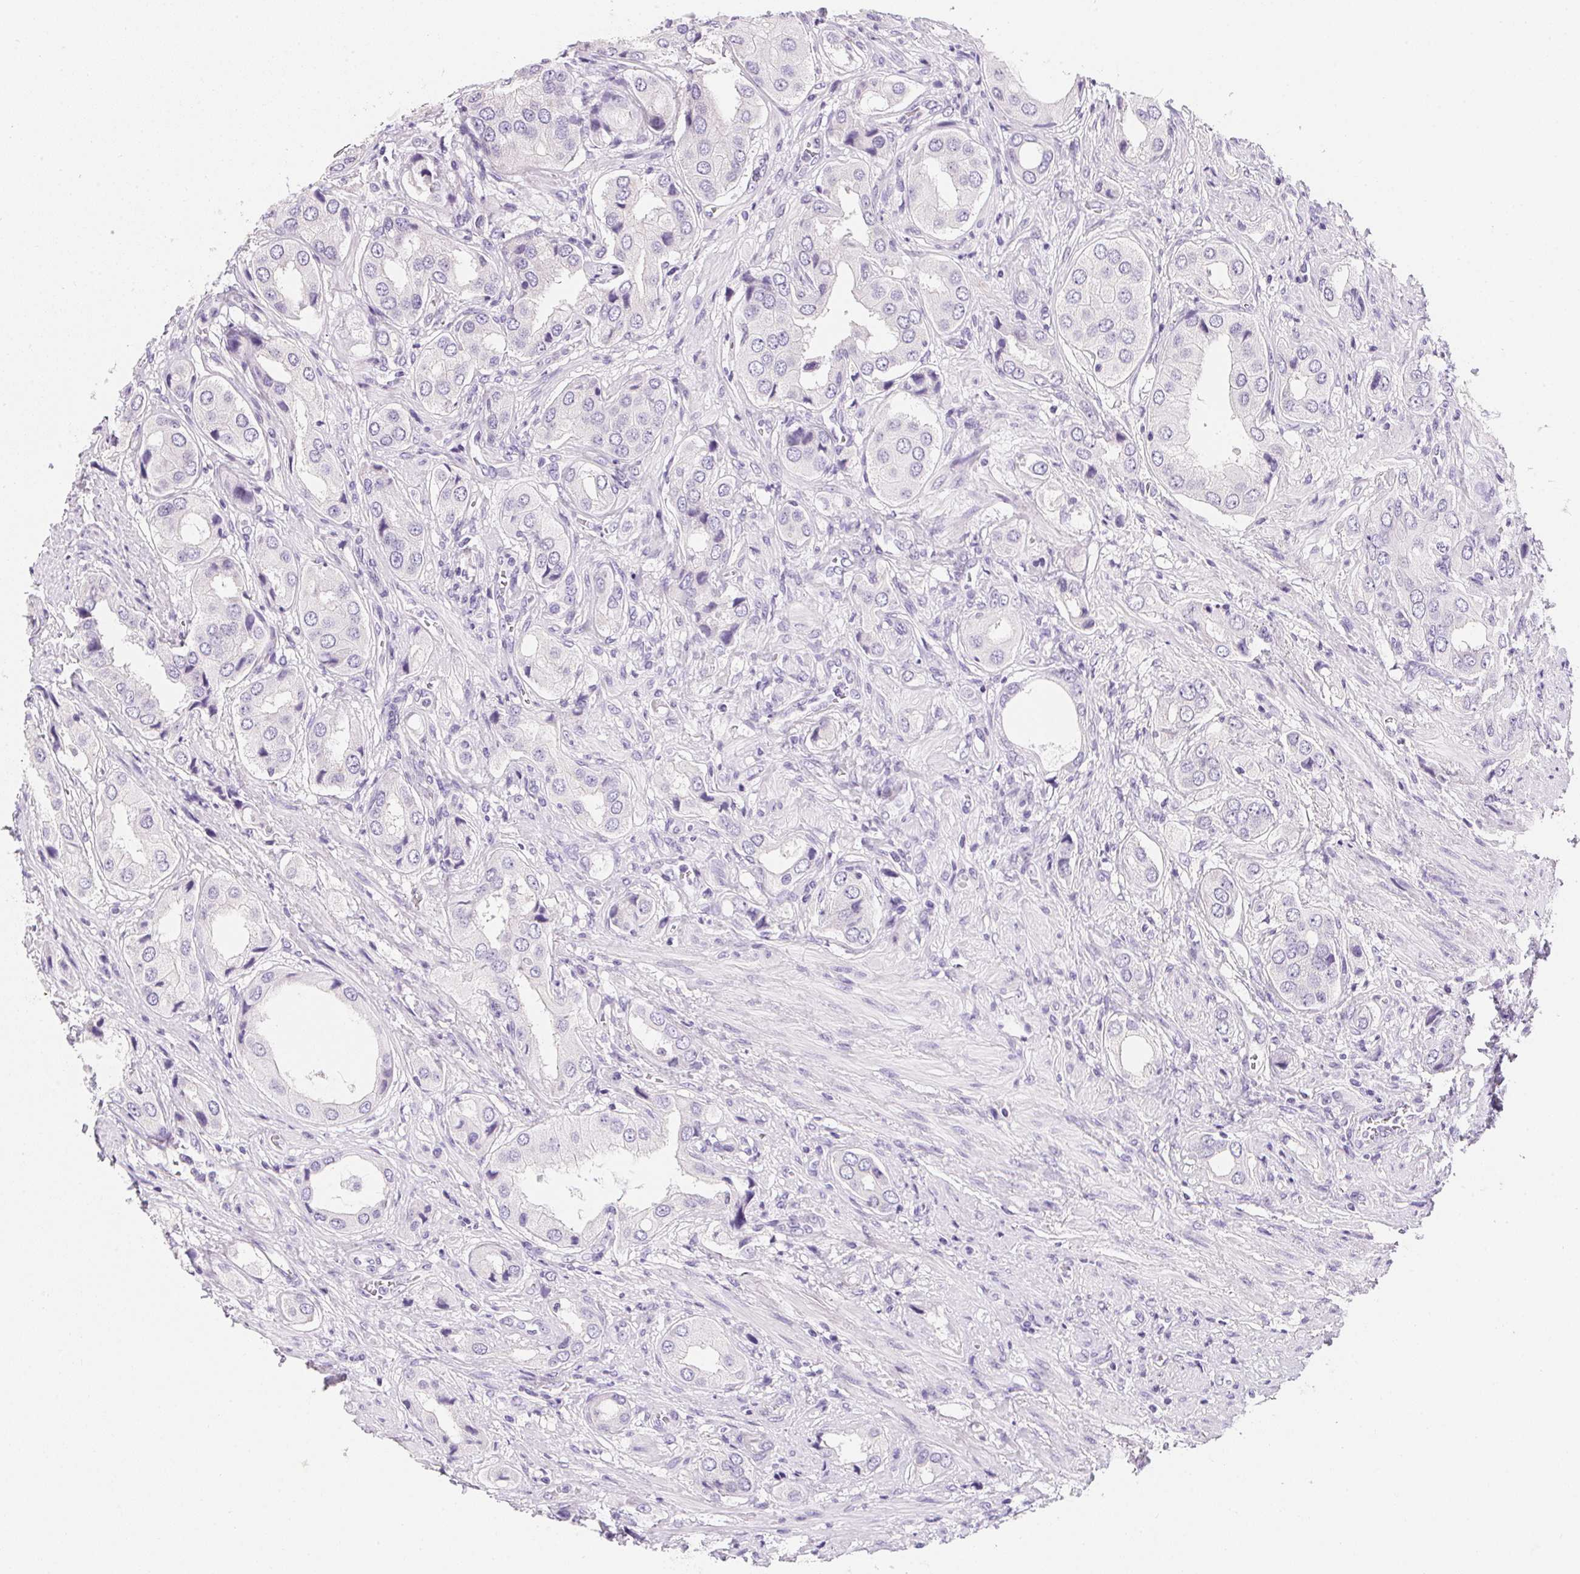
{"staining": {"intensity": "negative", "quantity": "none", "location": "none"}, "tissue": "prostate cancer", "cell_type": "Tumor cells", "image_type": "cancer", "snomed": [{"axis": "morphology", "description": "Adenocarcinoma, NOS"}, {"axis": "topography", "description": "Prostate"}], "caption": "Prostate cancer stained for a protein using immunohistochemistry (IHC) shows no staining tumor cells.", "gene": "AQP5", "patient": {"sex": "male", "age": 63}}